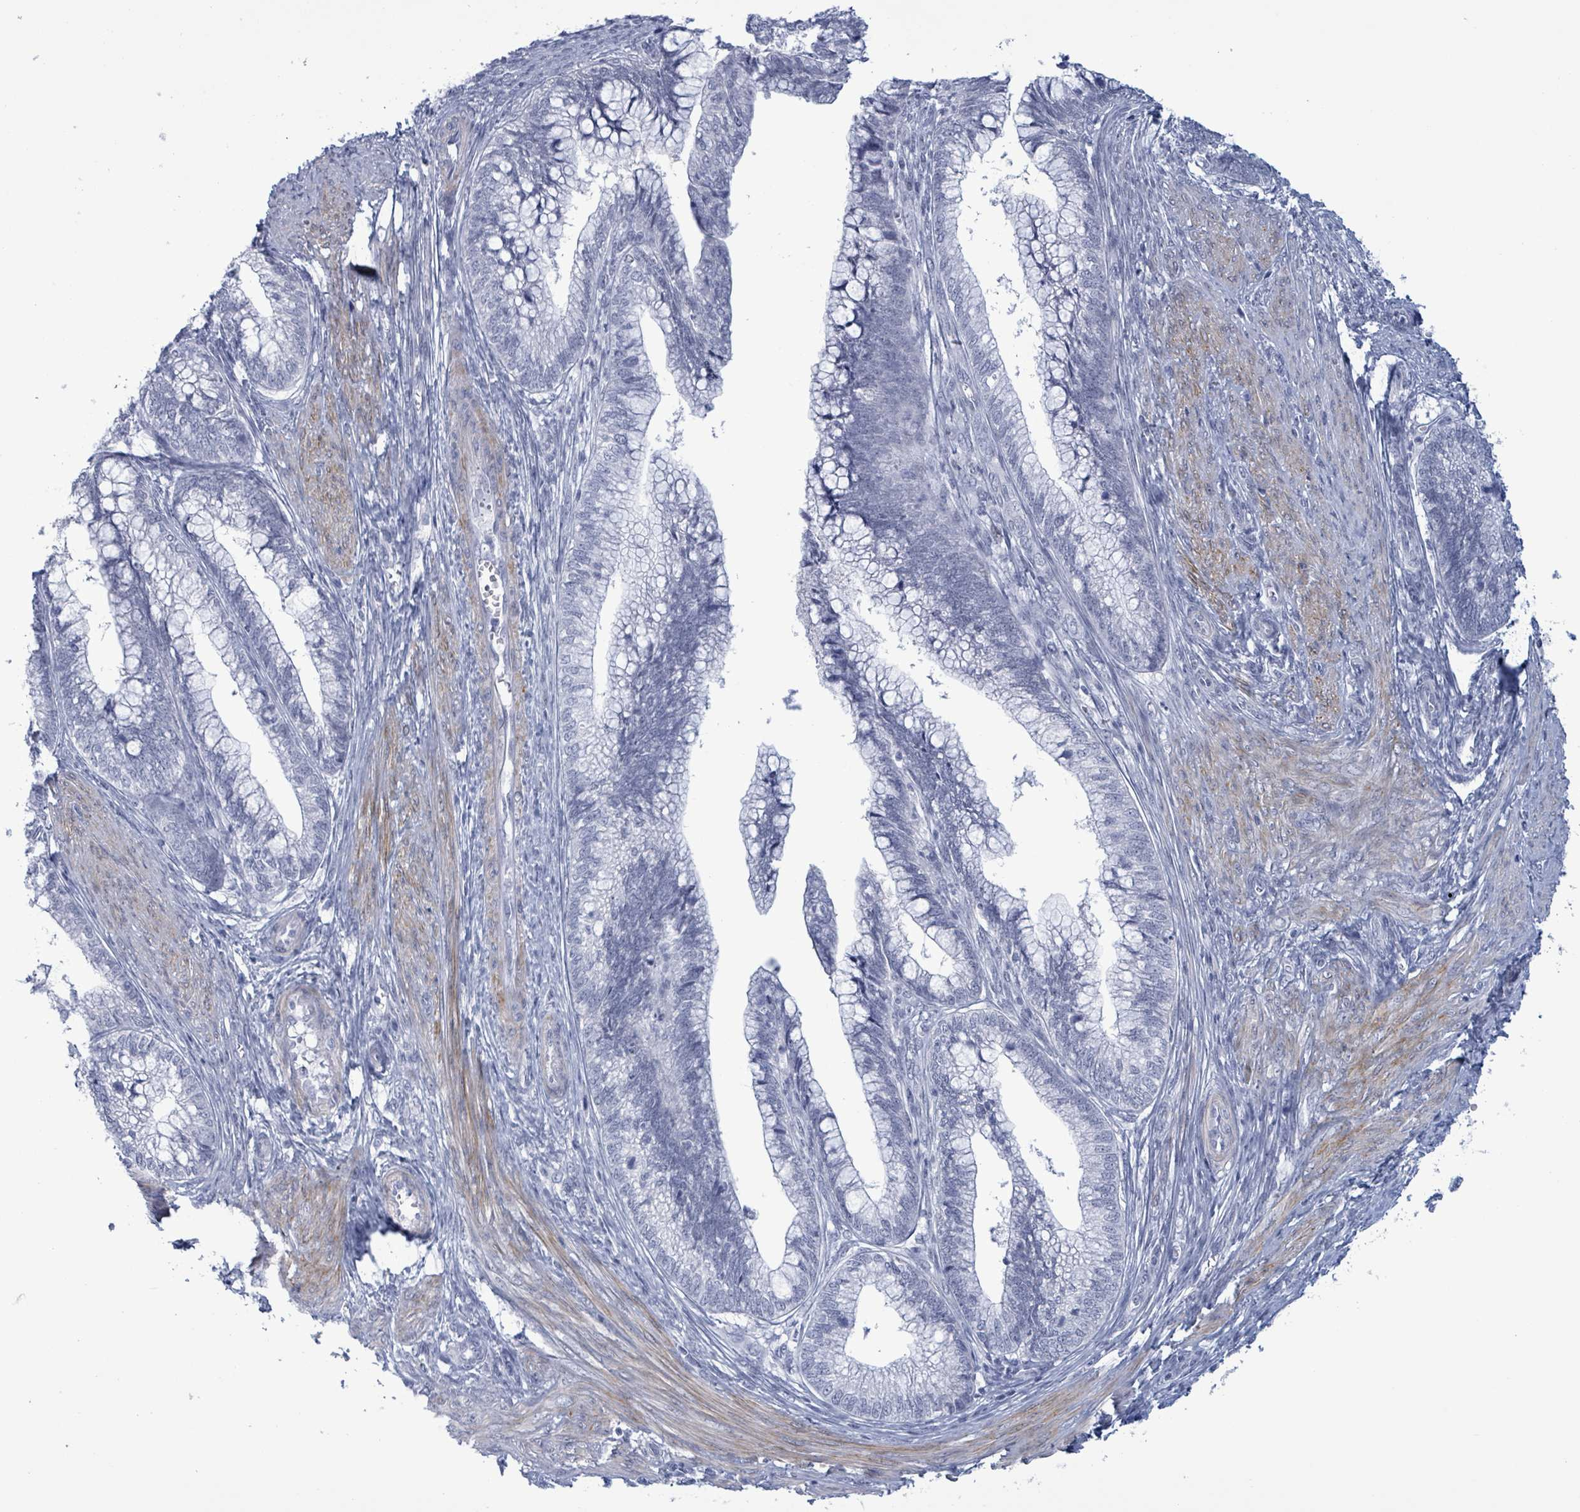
{"staining": {"intensity": "negative", "quantity": "none", "location": "none"}, "tissue": "cervical cancer", "cell_type": "Tumor cells", "image_type": "cancer", "snomed": [{"axis": "morphology", "description": "Adenocarcinoma, NOS"}, {"axis": "topography", "description": "Cervix"}], "caption": "The immunohistochemistry image has no significant positivity in tumor cells of cervical adenocarcinoma tissue.", "gene": "ZNF771", "patient": {"sex": "female", "age": 44}}